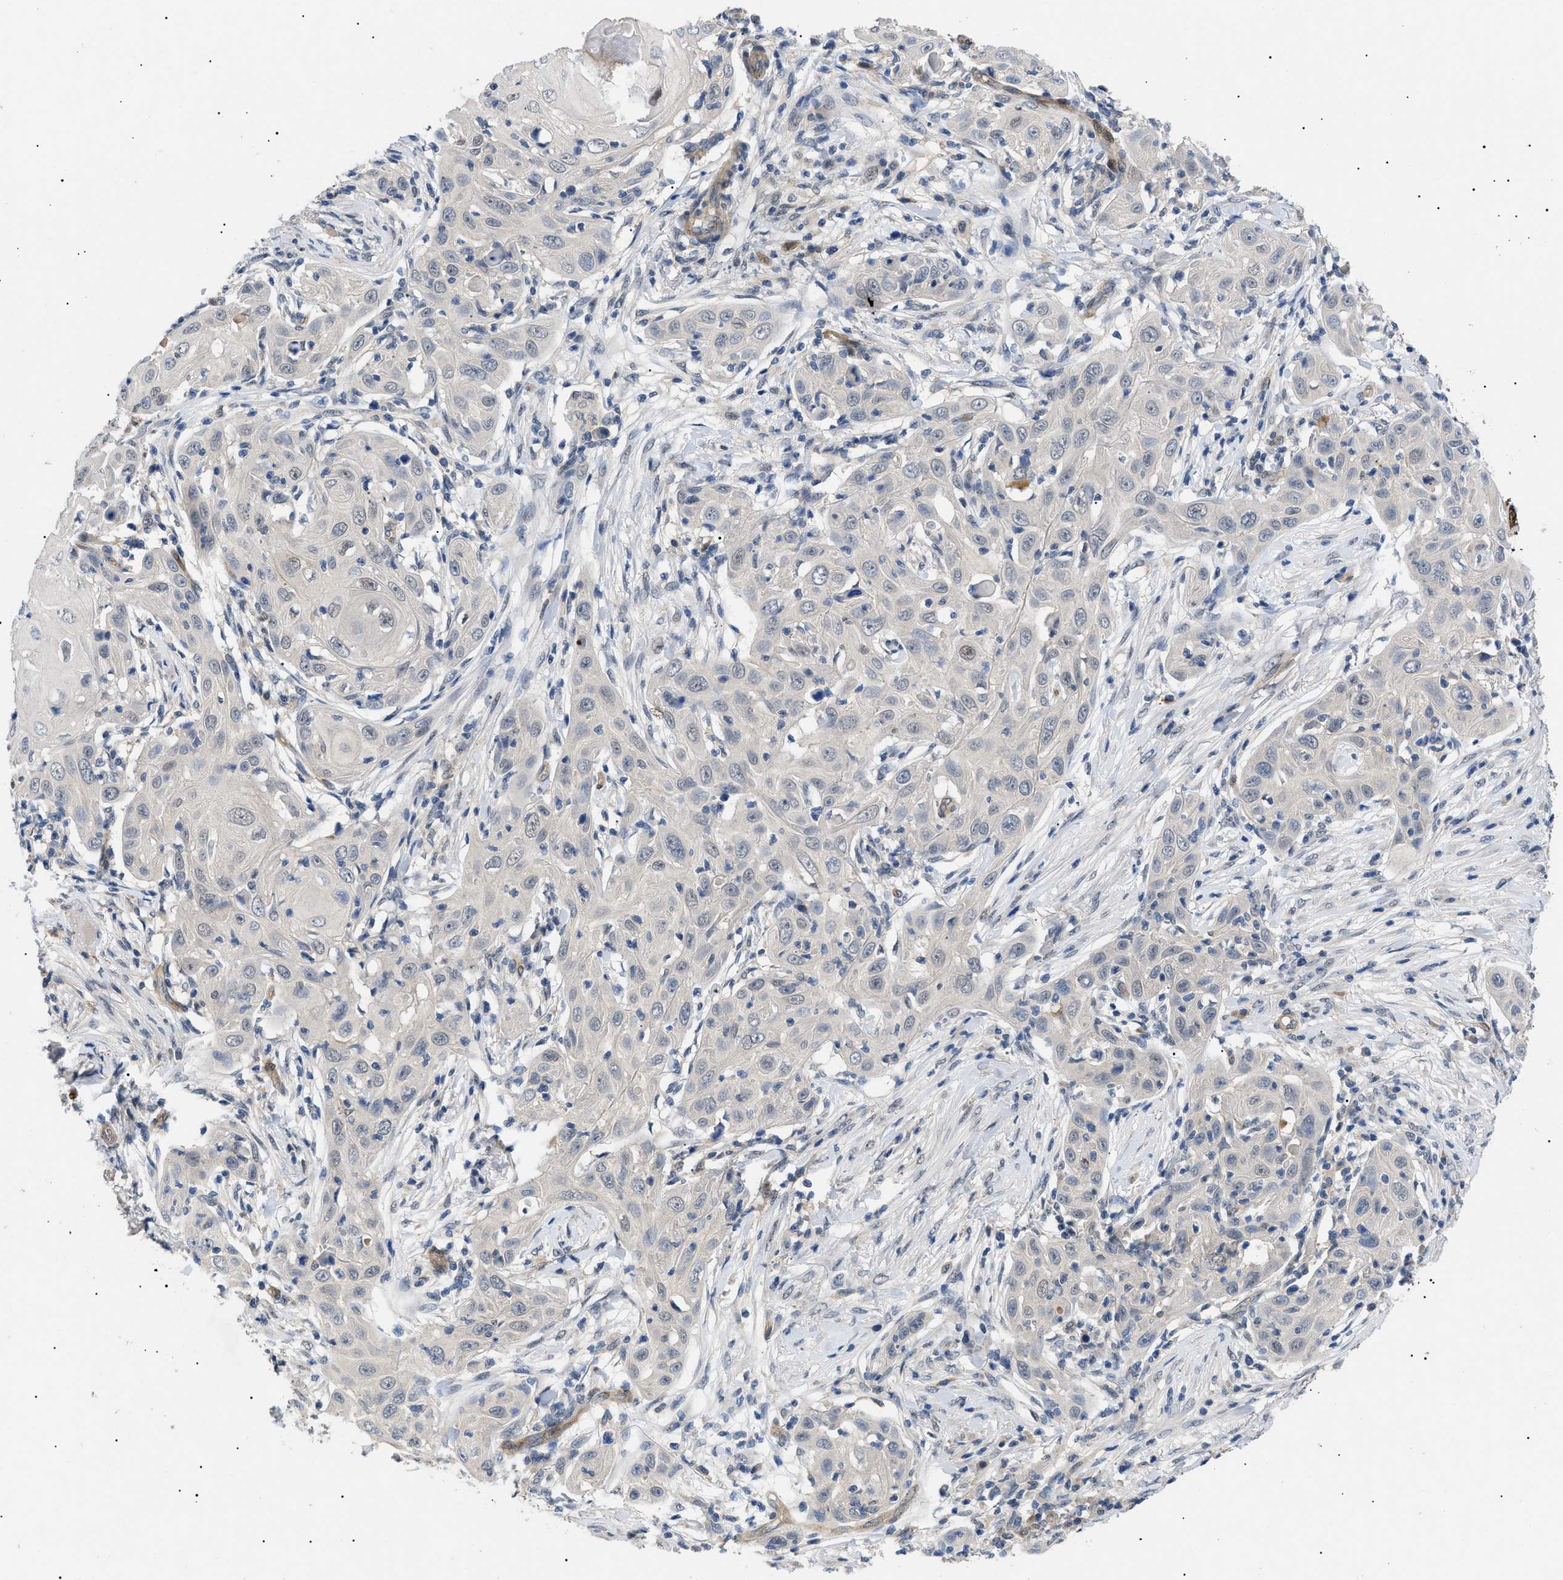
{"staining": {"intensity": "negative", "quantity": "none", "location": "none"}, "tissue": "skin cancer", "cell_type": "Tumor cells", "image_type": "cancer", "snomed": [{"axis": "morphology", "description": "Squamous cell carcinoma, NOS"}, {"axis": "topography", "description": "Skin"}], "caption": "Skin cancer (squamous cell carcinoma) was stained to show a protein in brown. There is no significant staining in tumor cells.", "gene": "CRCP", "patient": {"sex": "female", "age": 88}}